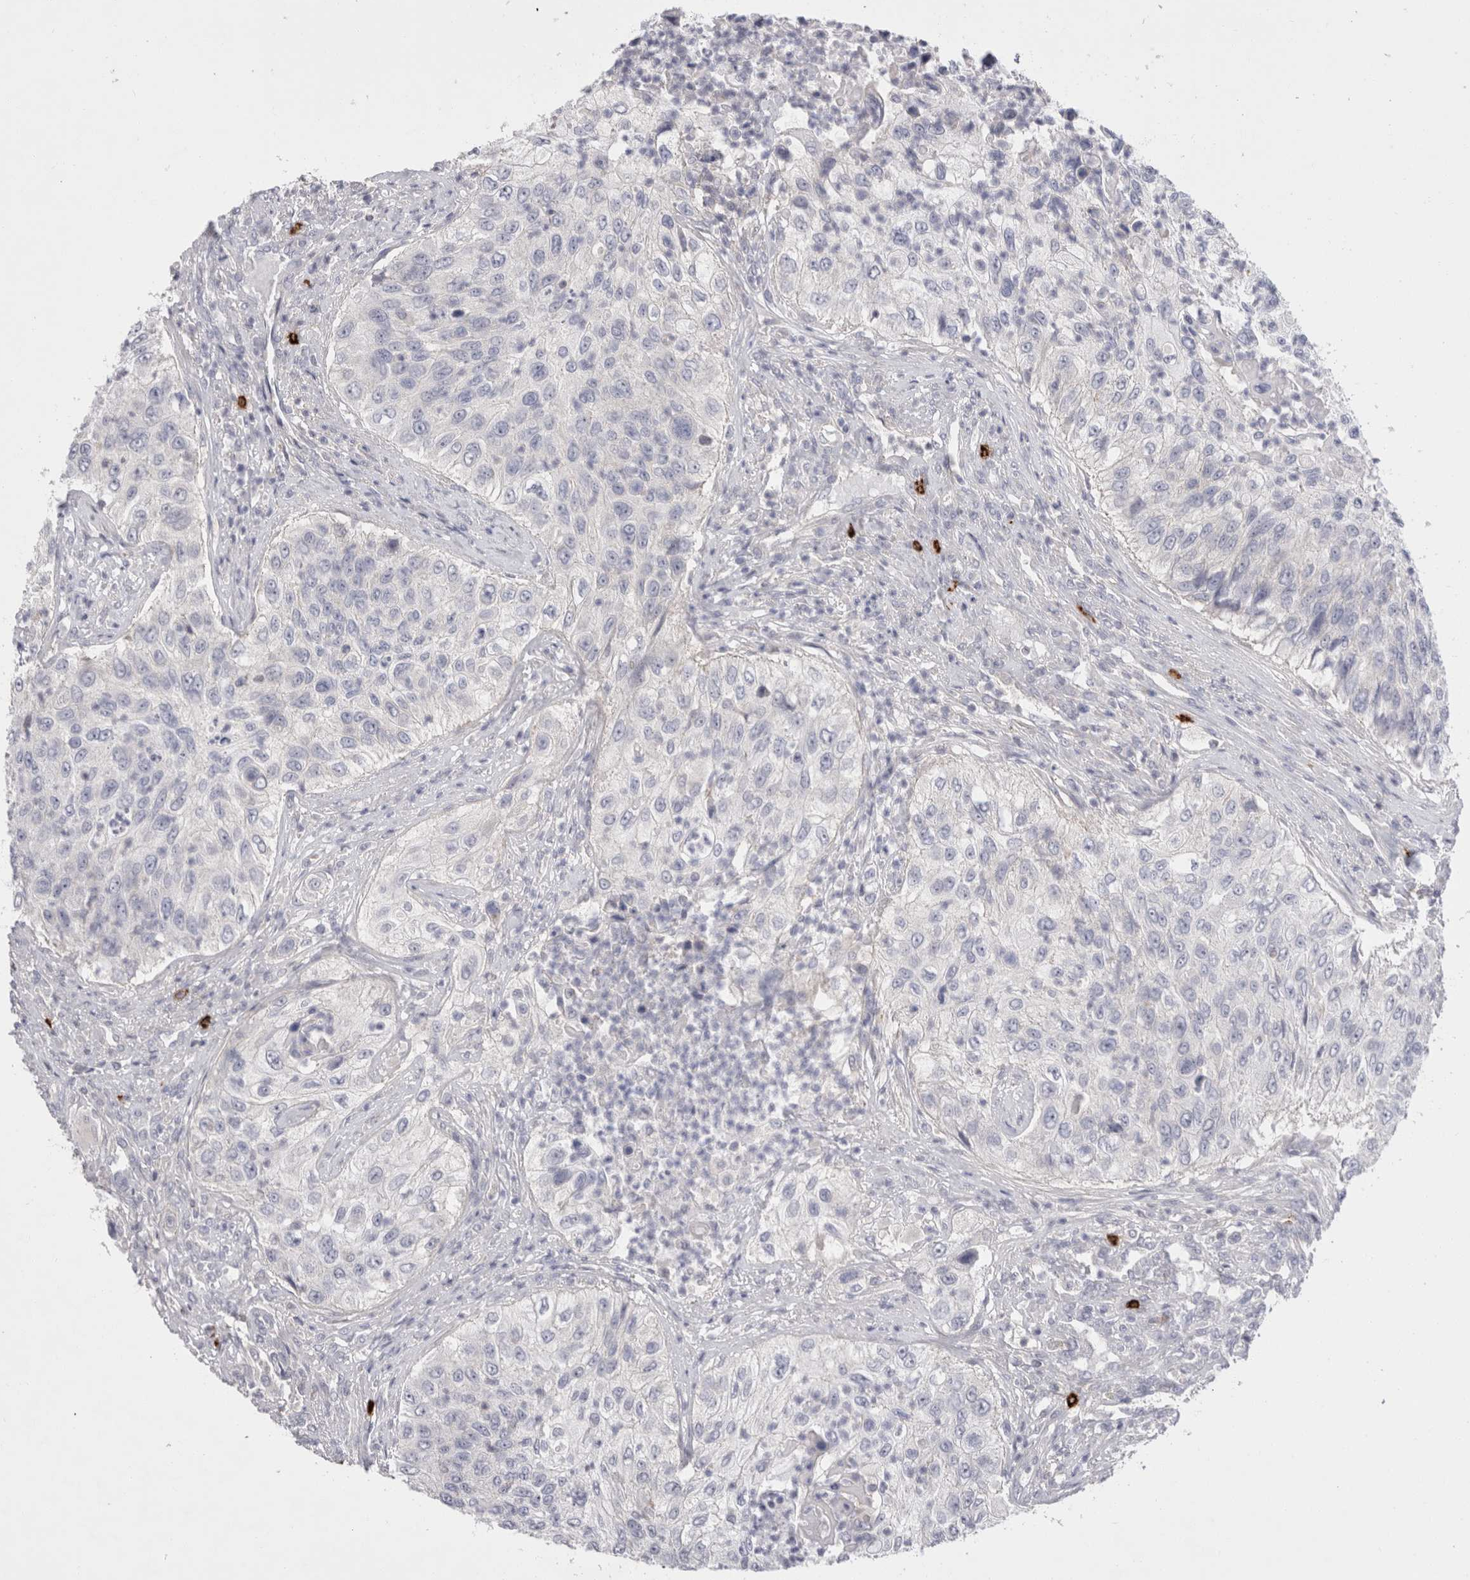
{"staining": {"intensity": "negative", "quantity": "none", "location": "none"}, "tissue": "urothelial cancer", "cell_type": "Tumor cells", "image_type": "cancer", "snomed": [{"axis": "morphology", "description": "Urothelial carcinoma, High grade"}, {"axis": "topography", "description": "Urinary bladder"}], "caption": "Immunohistochemistry of urothelial cancer shows no staining in tumor cells. The staining is performed using DAB (3,3'-diaminobenzidine) brown chromogen with nuclei counter-stained in using hematoxylin.", "gene": "SPINK2", "patient": {"sex": "female", "age": 60}}